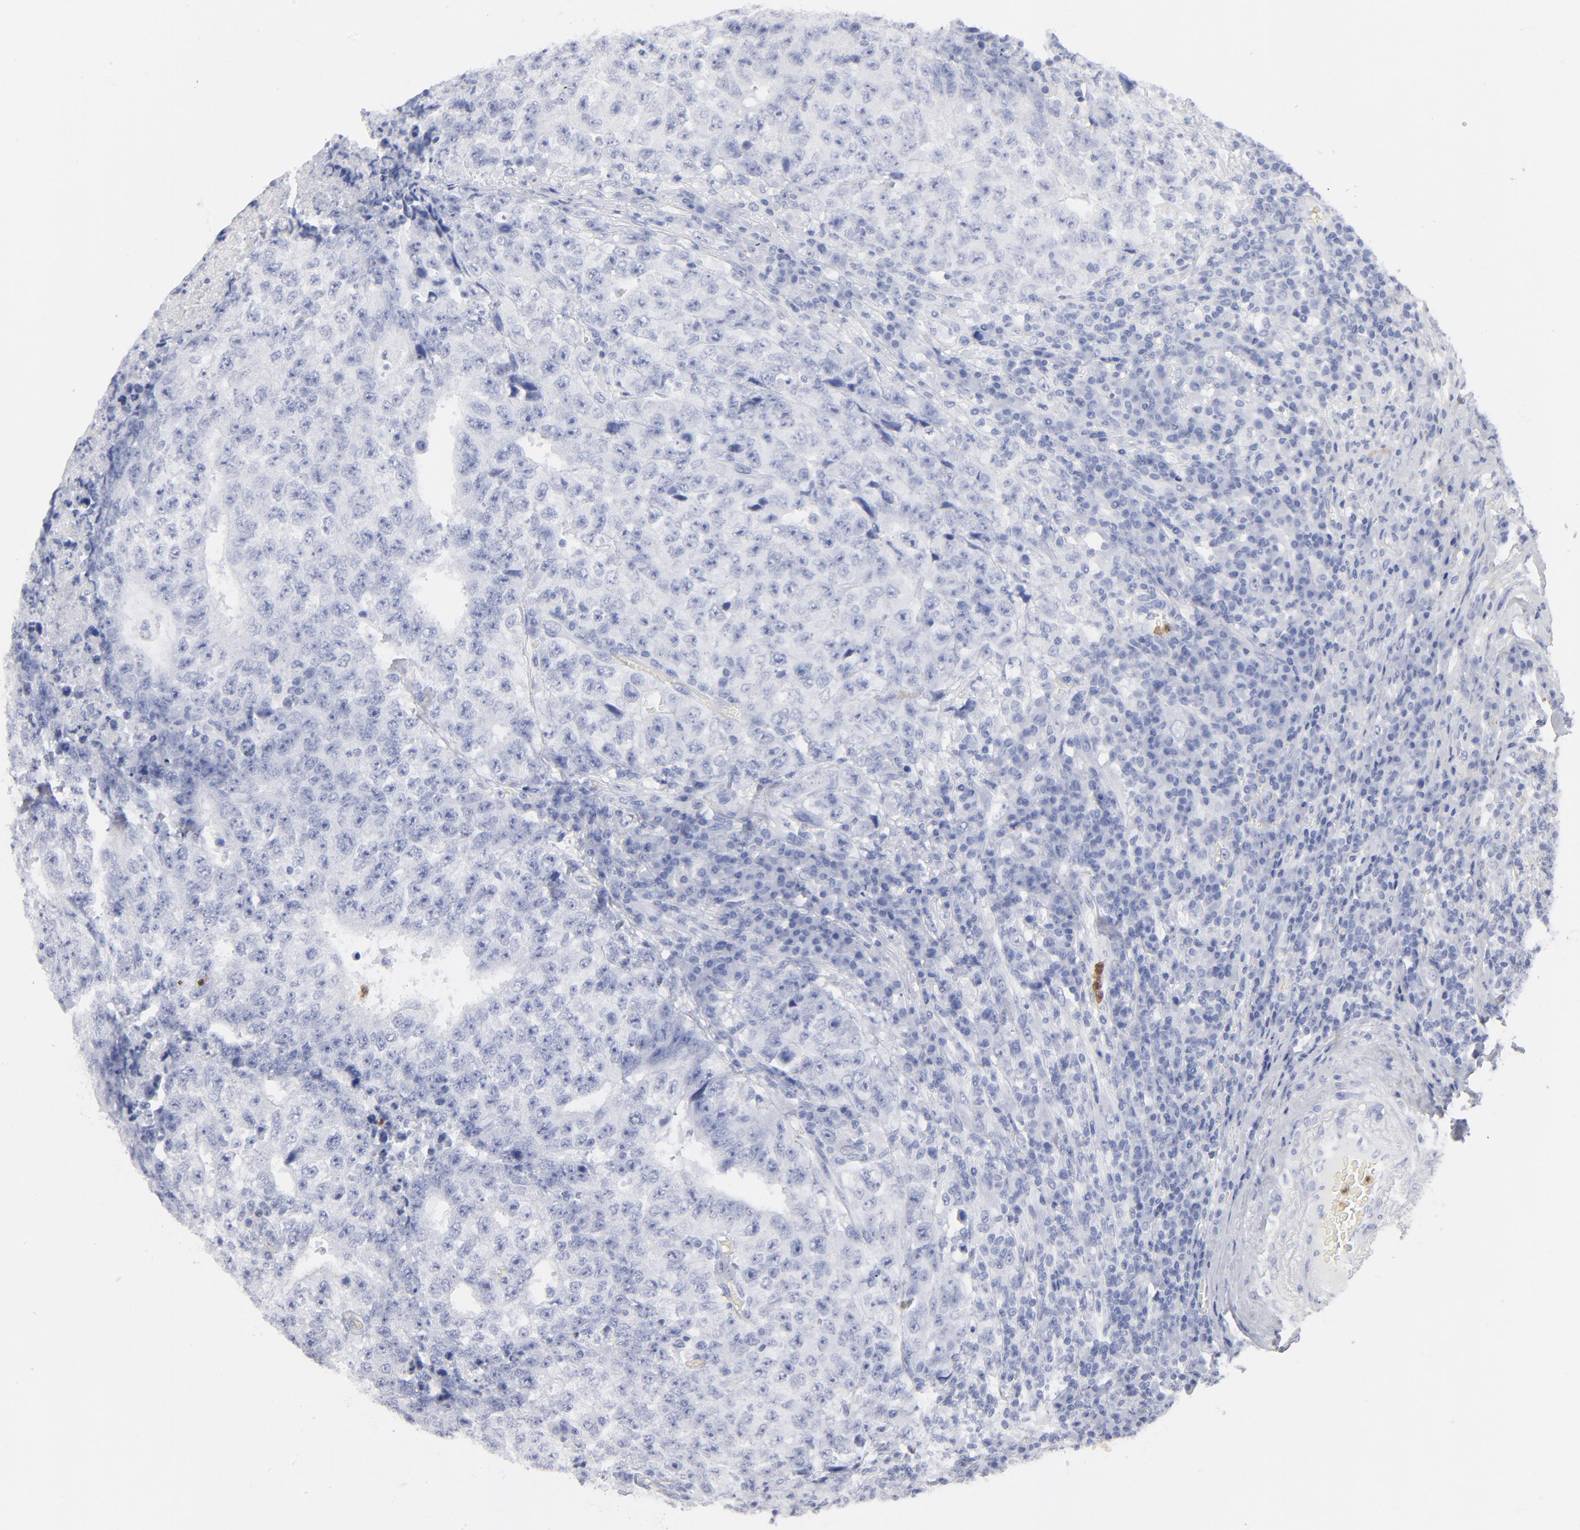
{"staining": {"intensity": "negative", "quantity": "none", "location": "none"}, "tissue": "testis cancer", "cell_type": "Tumor cells", "image_type": "cancer", "snomed": [{"axis": "morphology", "description": "Necrosis, NOS"}, {"axis": "morphology", "description": "Carcinoma, Embryonal, NOS"}, {"axis": "topography", "description": "Testis"}], "caption": "An image of embryonal carcinoma (testis) stained for a protein displays no brown staining in tumor cells.", "gene": "ARG1", "patient": {"sex": "male", "age": 19}}